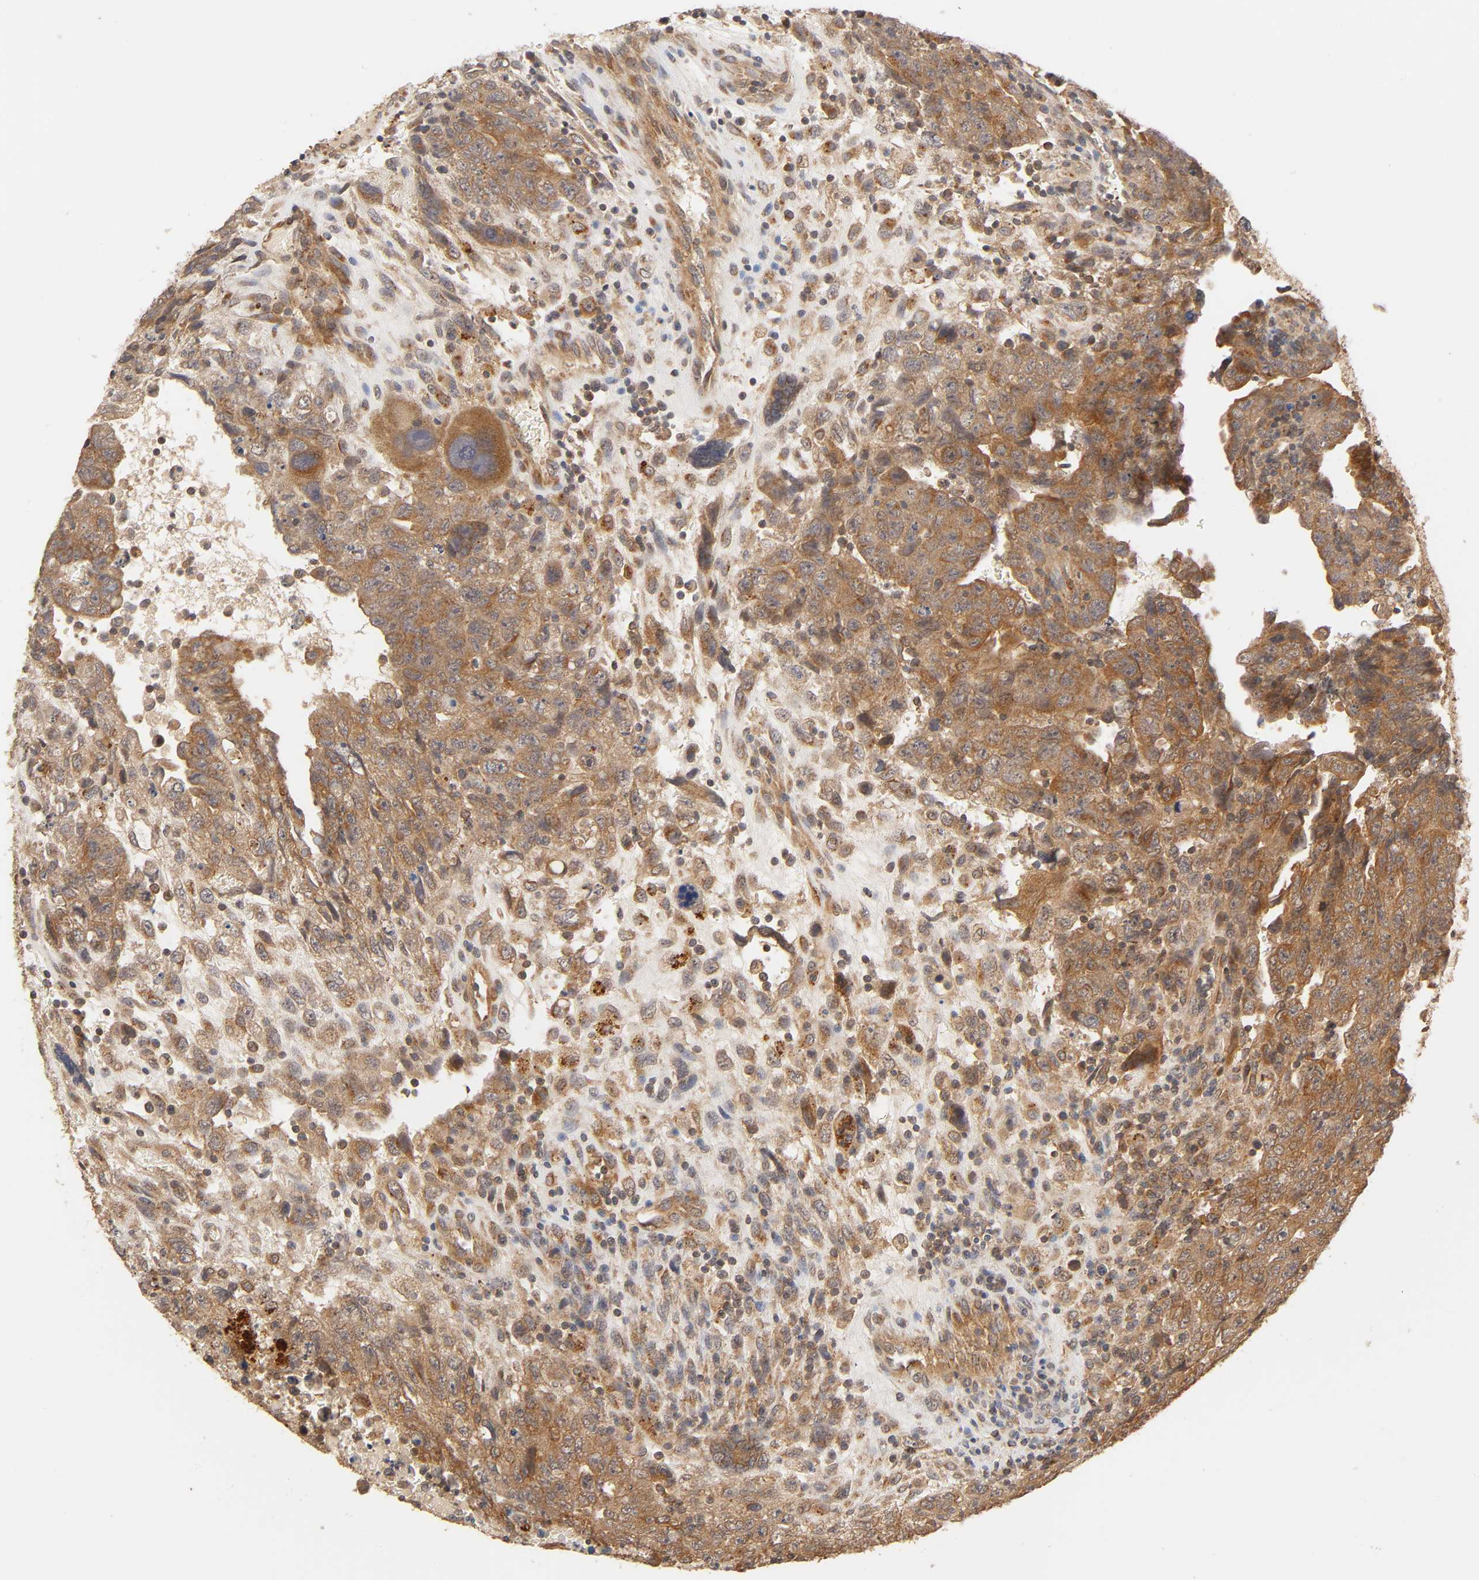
{"staining": {"intensity": "strong", "quantity": ">75%", "location": "cytoplasmic/membranous"}, "tissue": "testis cancer", "cell_type": "Tumor cells", "image_type": "cancer", "snomed": [{"axis": "morphology", "description": "Carcinoma, Embryonal, NOS"}, {"axis": "topography", "description": "Testis"}], "caption": "DAB immunohistochemical staining of testis embryonal carcinoma displays strong cytoplasmic/membranous protein staining in approximately >75% of tumor cells. (Stains: DAB (3,3'-diaminobenzidine) in brown, nuclei in blue, Microscopy: brightfield microscopy at high magnification).", "gene": "EPS8", "patient": {"sex": "male", "age": 28}}